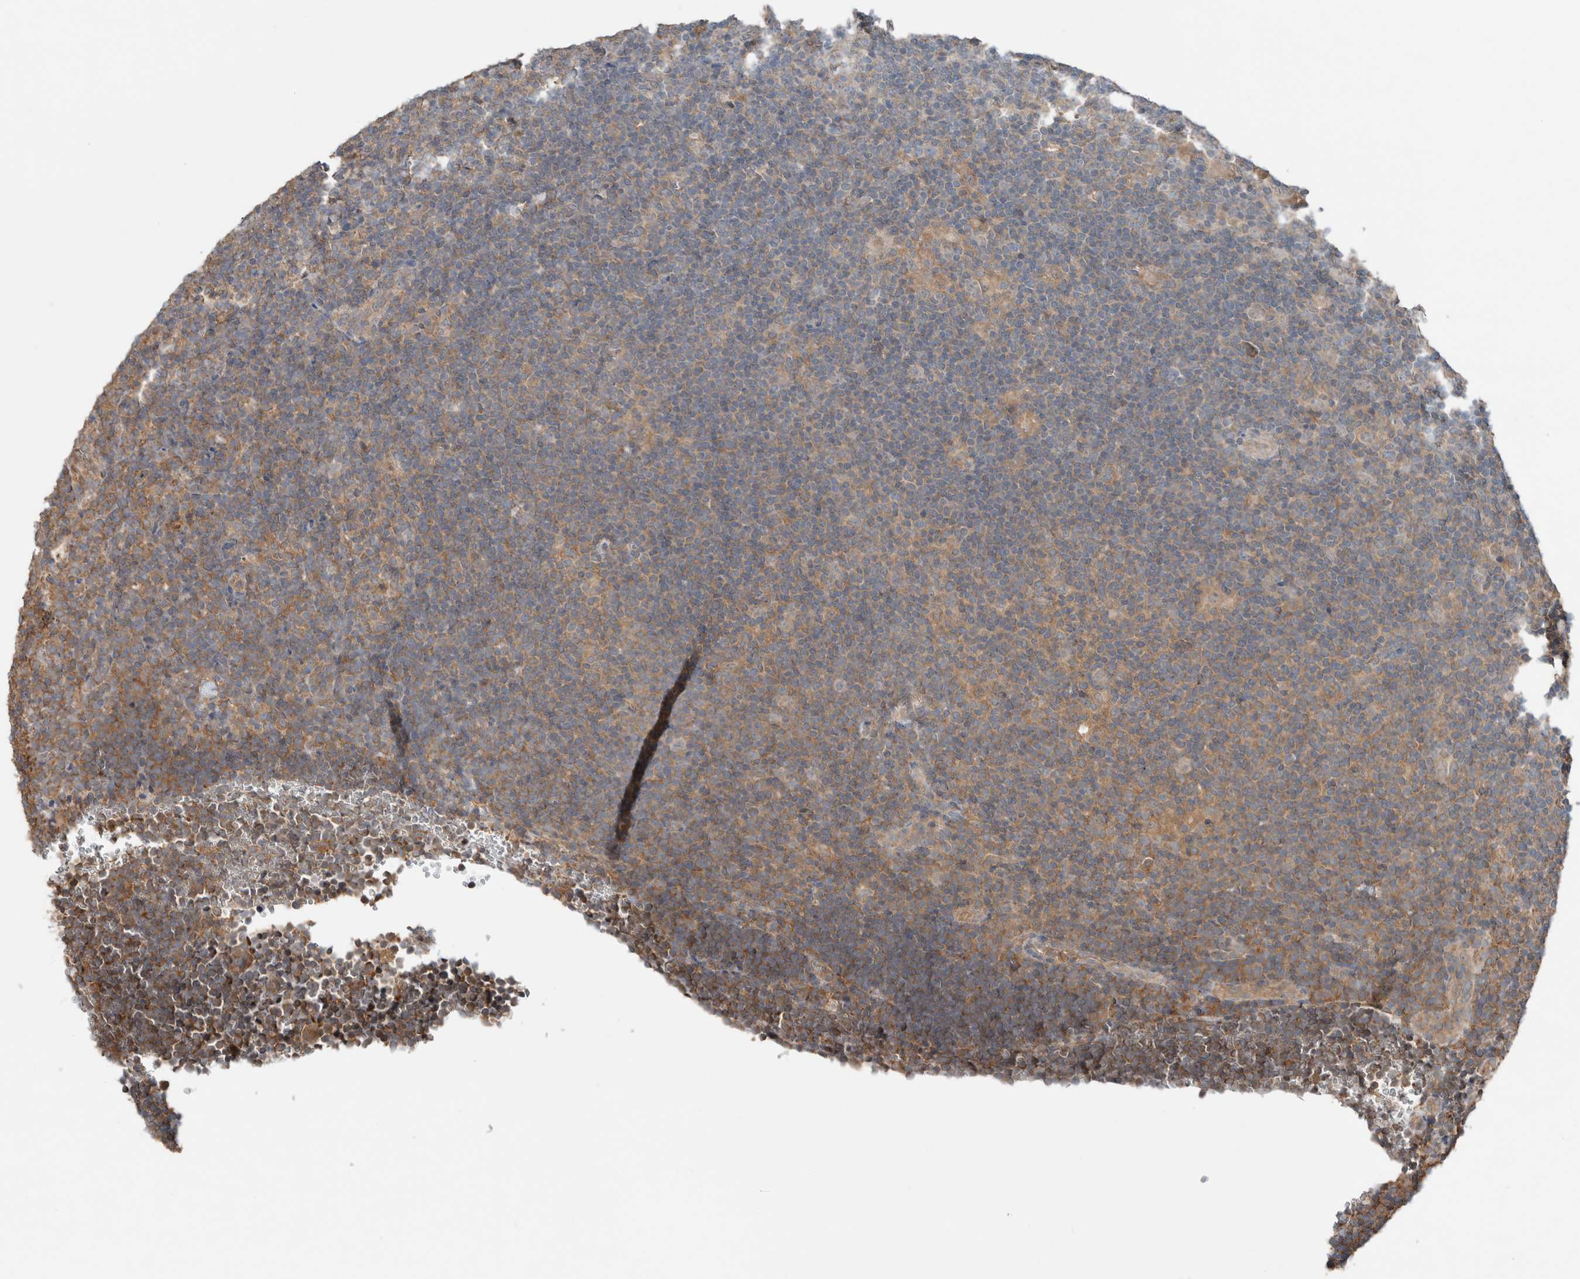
{"staining": {"intensity": "weak", "quantity": "<25%", "location": "cytoplasmic/membranous"}, "tissue": "lymphoma", "cell_type": "Tumor cells", "image_type": "cancer", "snomed": [{"axis": "morphology", "description": "Hodgkin's disease, NOS"}, {"axis": "topography", "description": "Lymph node"}], "caption": "High power microscopy micrograph of an IHC image of lymphoma, revealing no significant positivity in tumor cells. (DAB (3,3'-diaminobenzidine) IHC with hematoxylin counter stain).", "gene": "KLK14", "patient": {"sex": "female", "age": 57}}